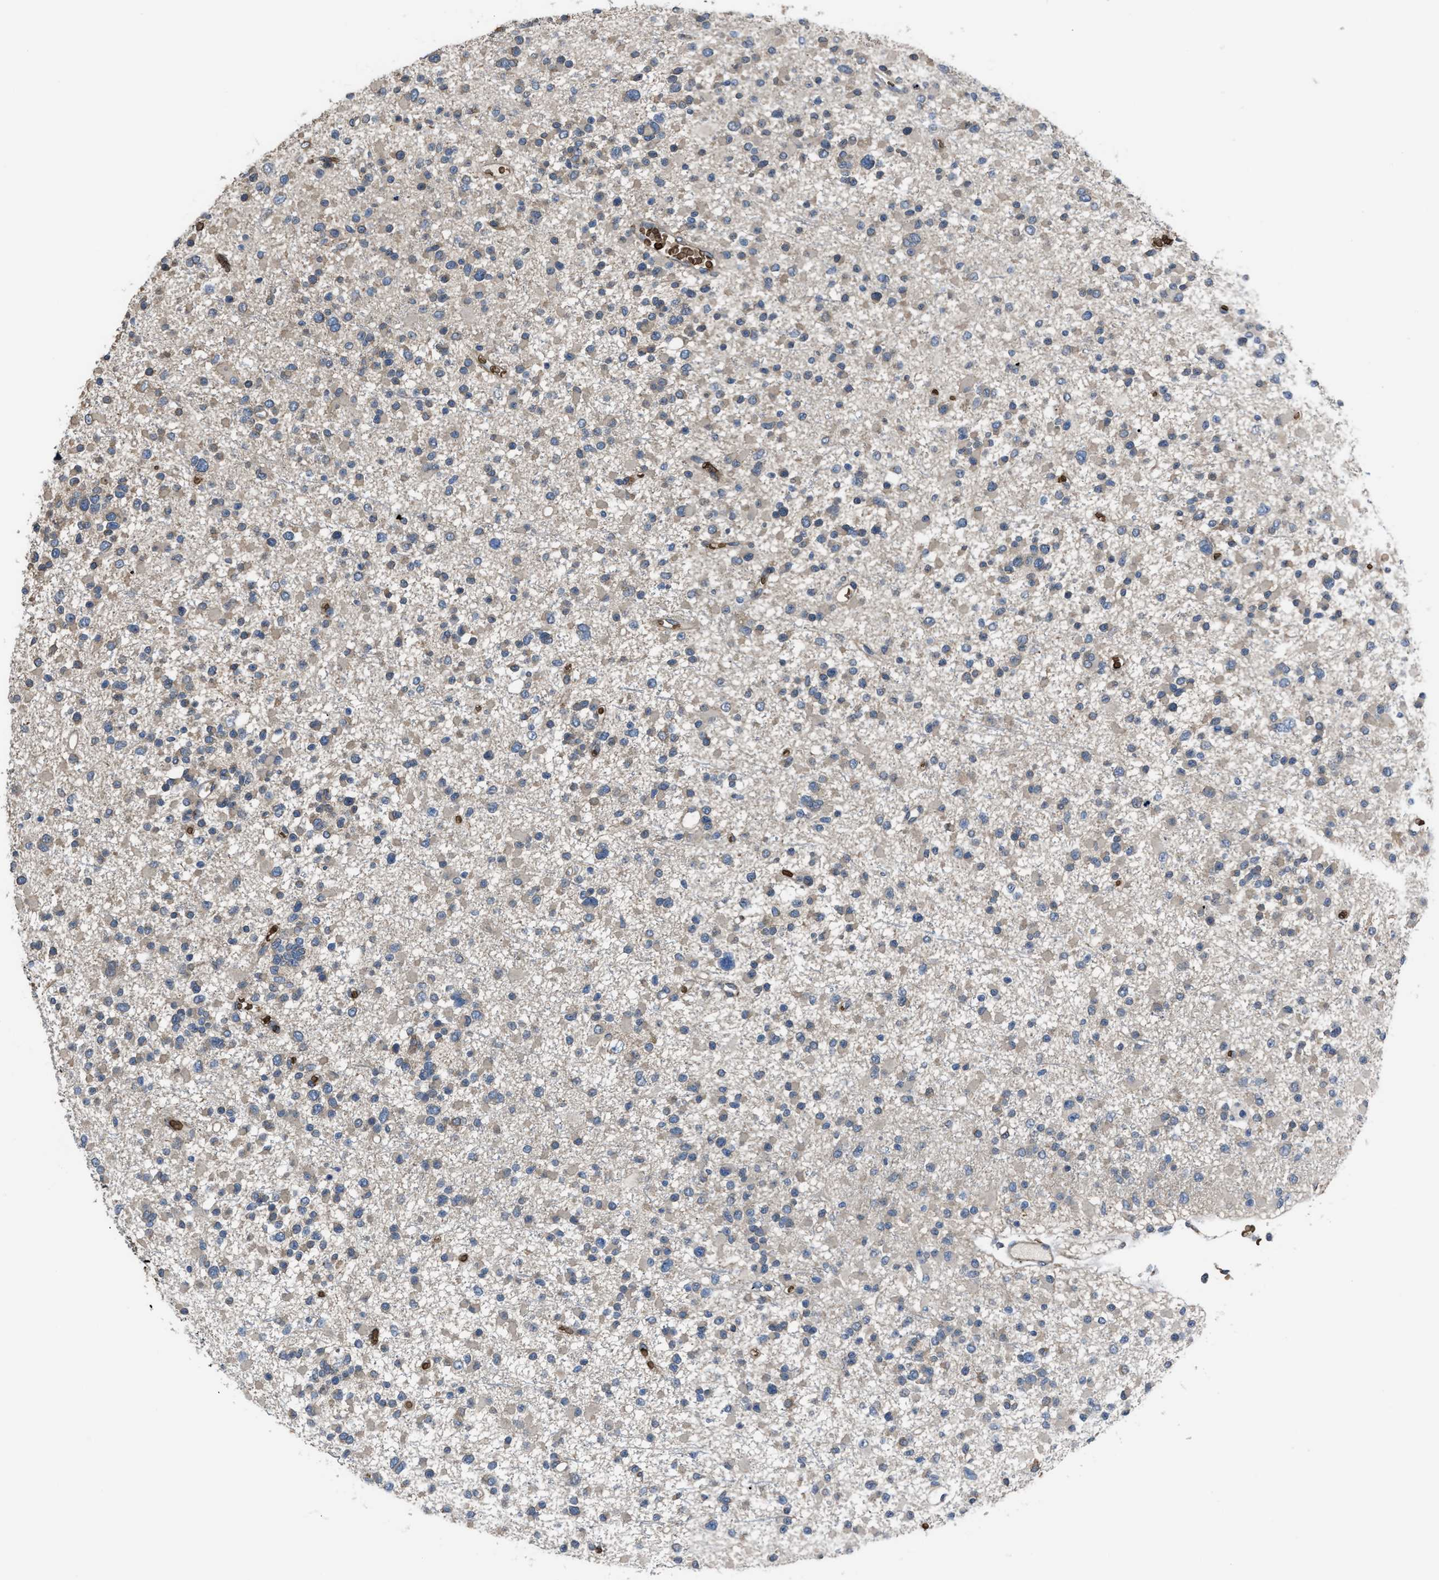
{"staining": {"intensity": "weak", "quantity": "<25%", "location": "cytoplasmic/membranous"}, "tissue": "glioma", "cell_type": "Tumor cells", "image_type": "cancer", "snomed": [{"axis": "morphology", "description": "Glioma, malignant, Low grade"}, {"axis": "topography", "description": "Brain"}], "caption": "Immunohistochemistry (IHC) micrograph of human malignant low-grade glioma stained for a protein (brown), which reveals no staining in tumor cells.", "gene": "SELENOM", "patient": {"sex": "female", "age": 22}}